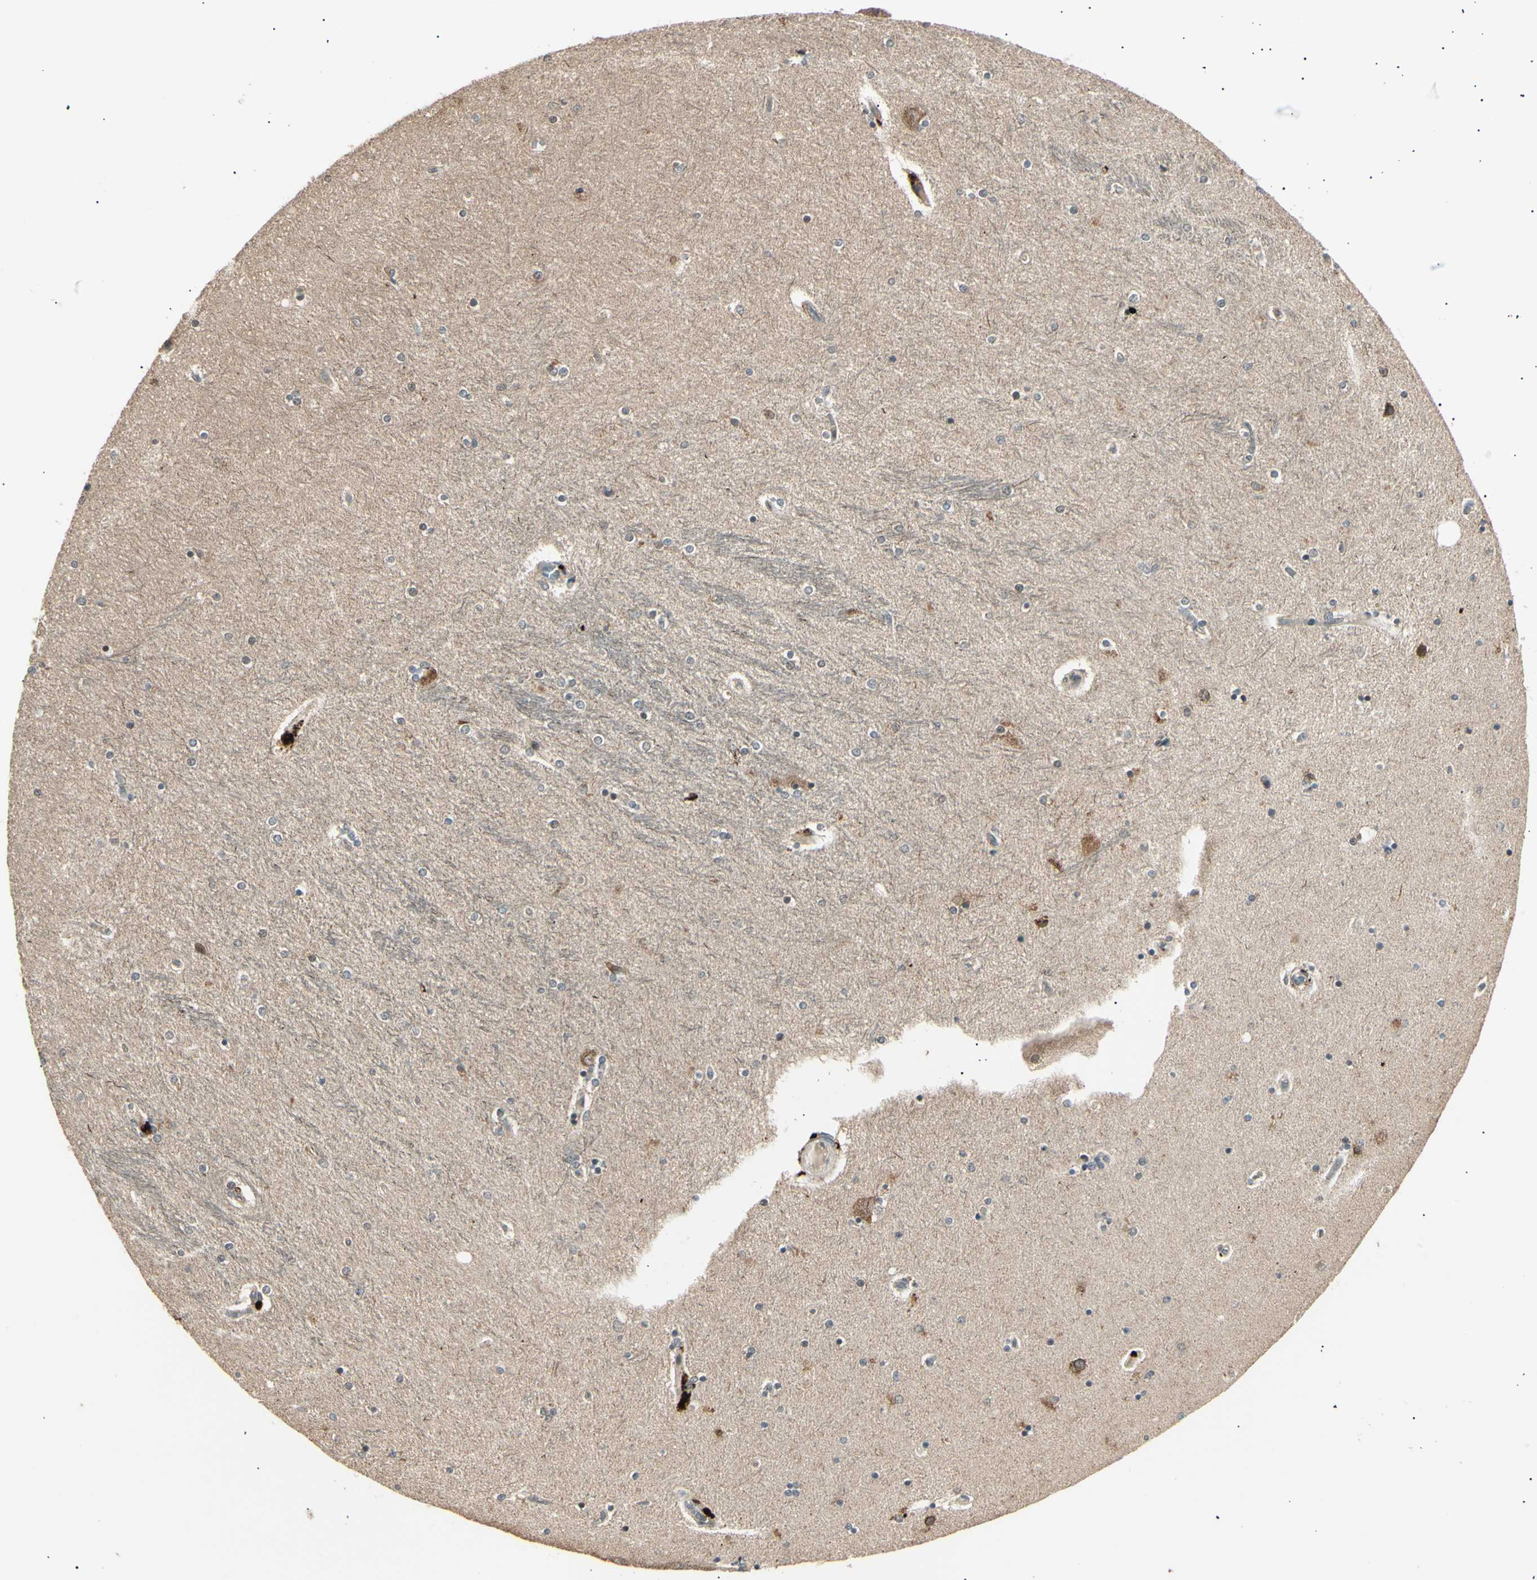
{"staining": {"intensity": "moderate", "quantity": "<25%", "location": "cytoplasmic/membranous"}, "tissue": "hippocampus", "cell_type": "Glial cells", "image_type": "normal", "snomed": [{"axis": "morphology", "description": "Normal tissue, NOS"}, {"axis": "topography", "description": "Hippocampus"}], "caption": "The image exhibits immunohistochemical staining of unremarkable hippocampus. There is moderate cytoplasmic/membranous staining is appreciated in about <25% of glial cells.", "gene": "NUAK2", "patient": {"sex": "female", "age": 54}}